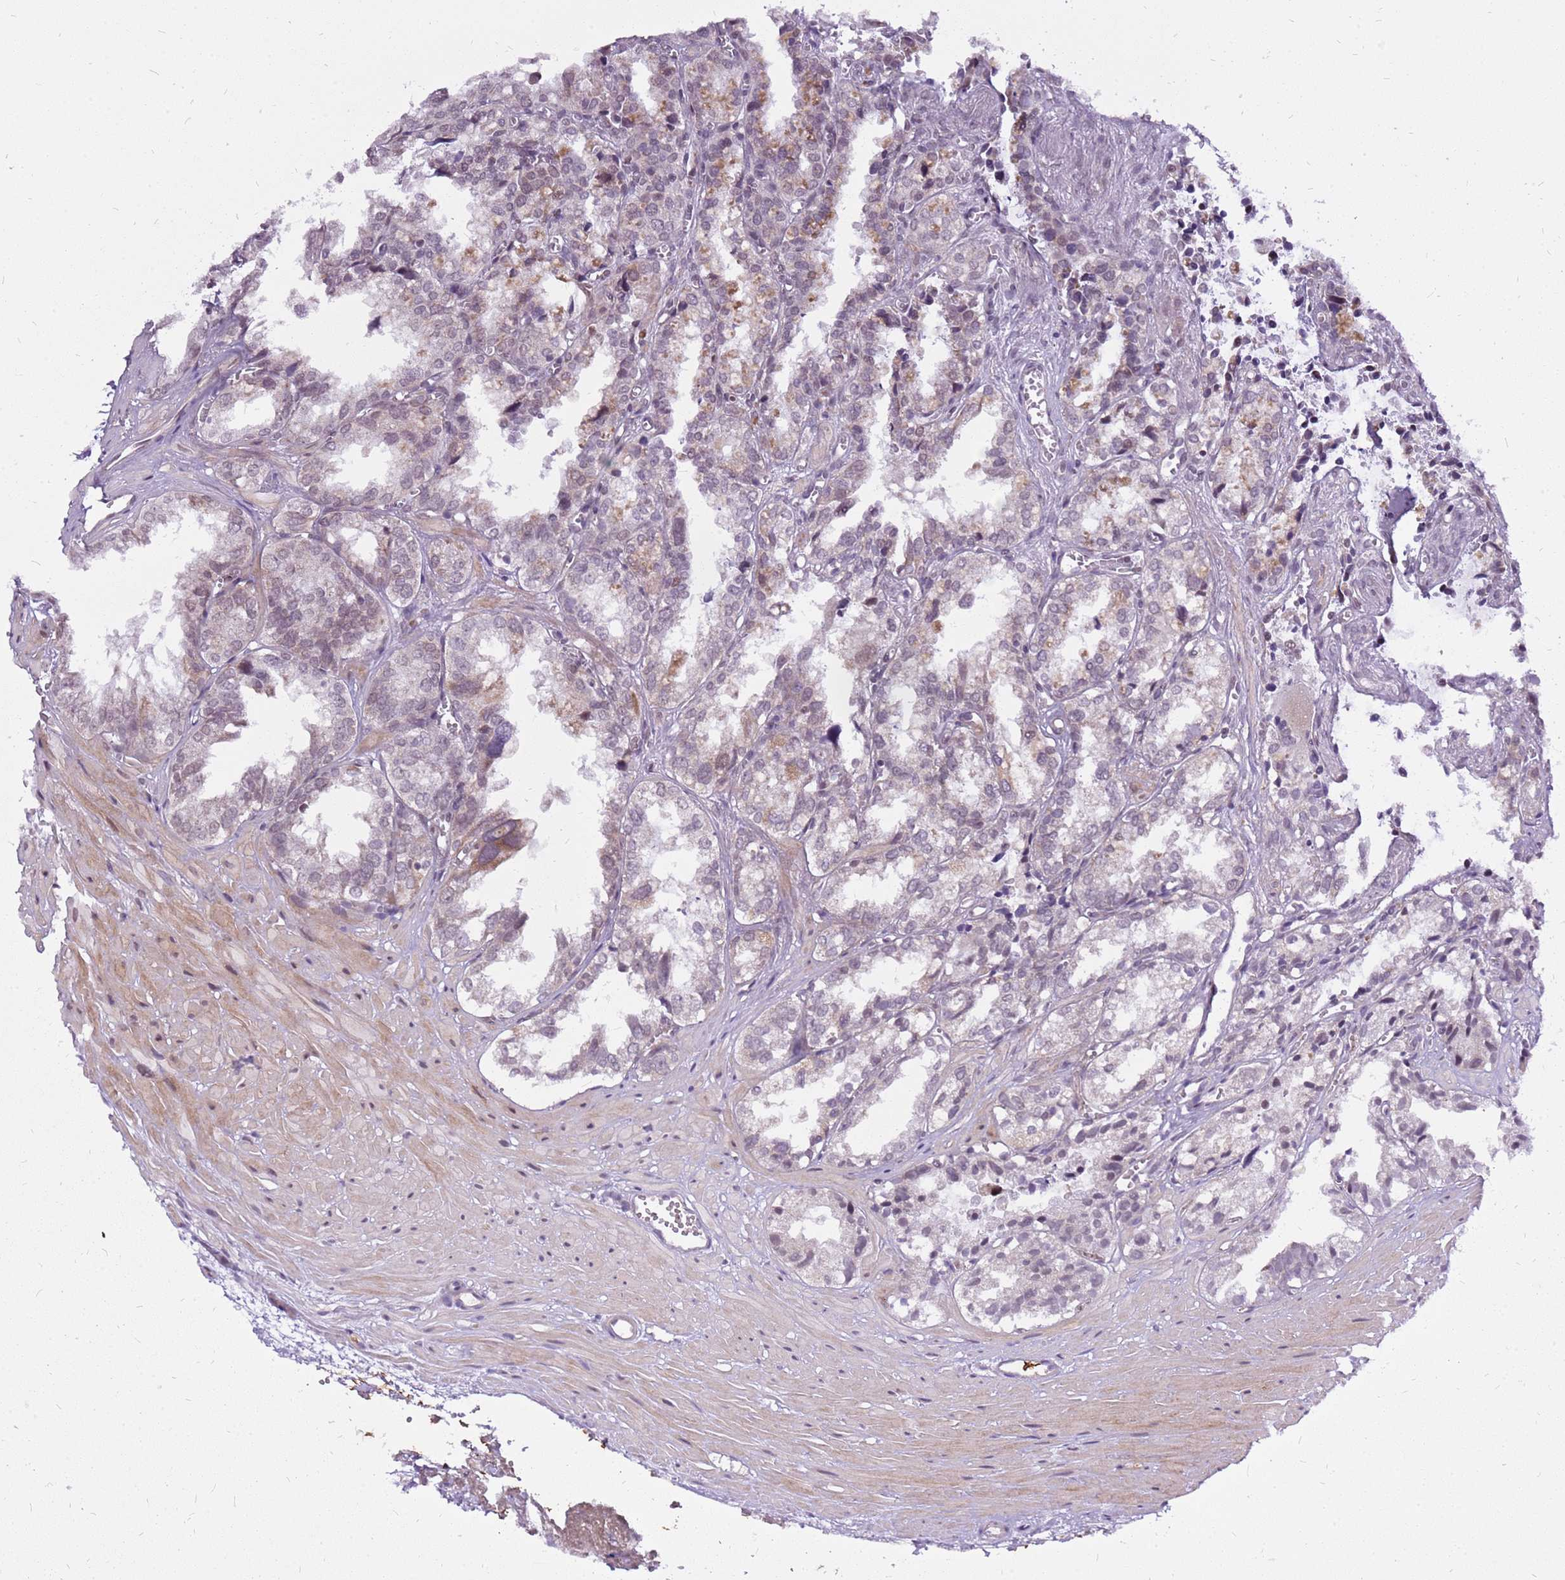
{"staining": {"intensity": "moderate", "quantity": "<25%", "location": "cytoplasmic/membranous,nuclear"}, "tissue": "seminal vesicle", "cell_type": "Glandular cells", "image_type": "normal", "snomed": [{"axis": "morphology", "description": "Normal tissue, NOS"}, {"axis": "topography", "description": "Prostate"}, {"axis": "topography", "description": "Seminal veicle"}], "caption": "DAB immunohistochemical staining of normal seminal vesicle exhibits moderate cytoplasmic/membranous,nuclear protein positivity in approximately <25% of glandular cells. (DAB (3,3'-diaminobenzidine) IHC, brown staining for protein, blue staining for nuclei).", "gene": "CCDC166", "patient": {"sex": "male", "age": 51}}